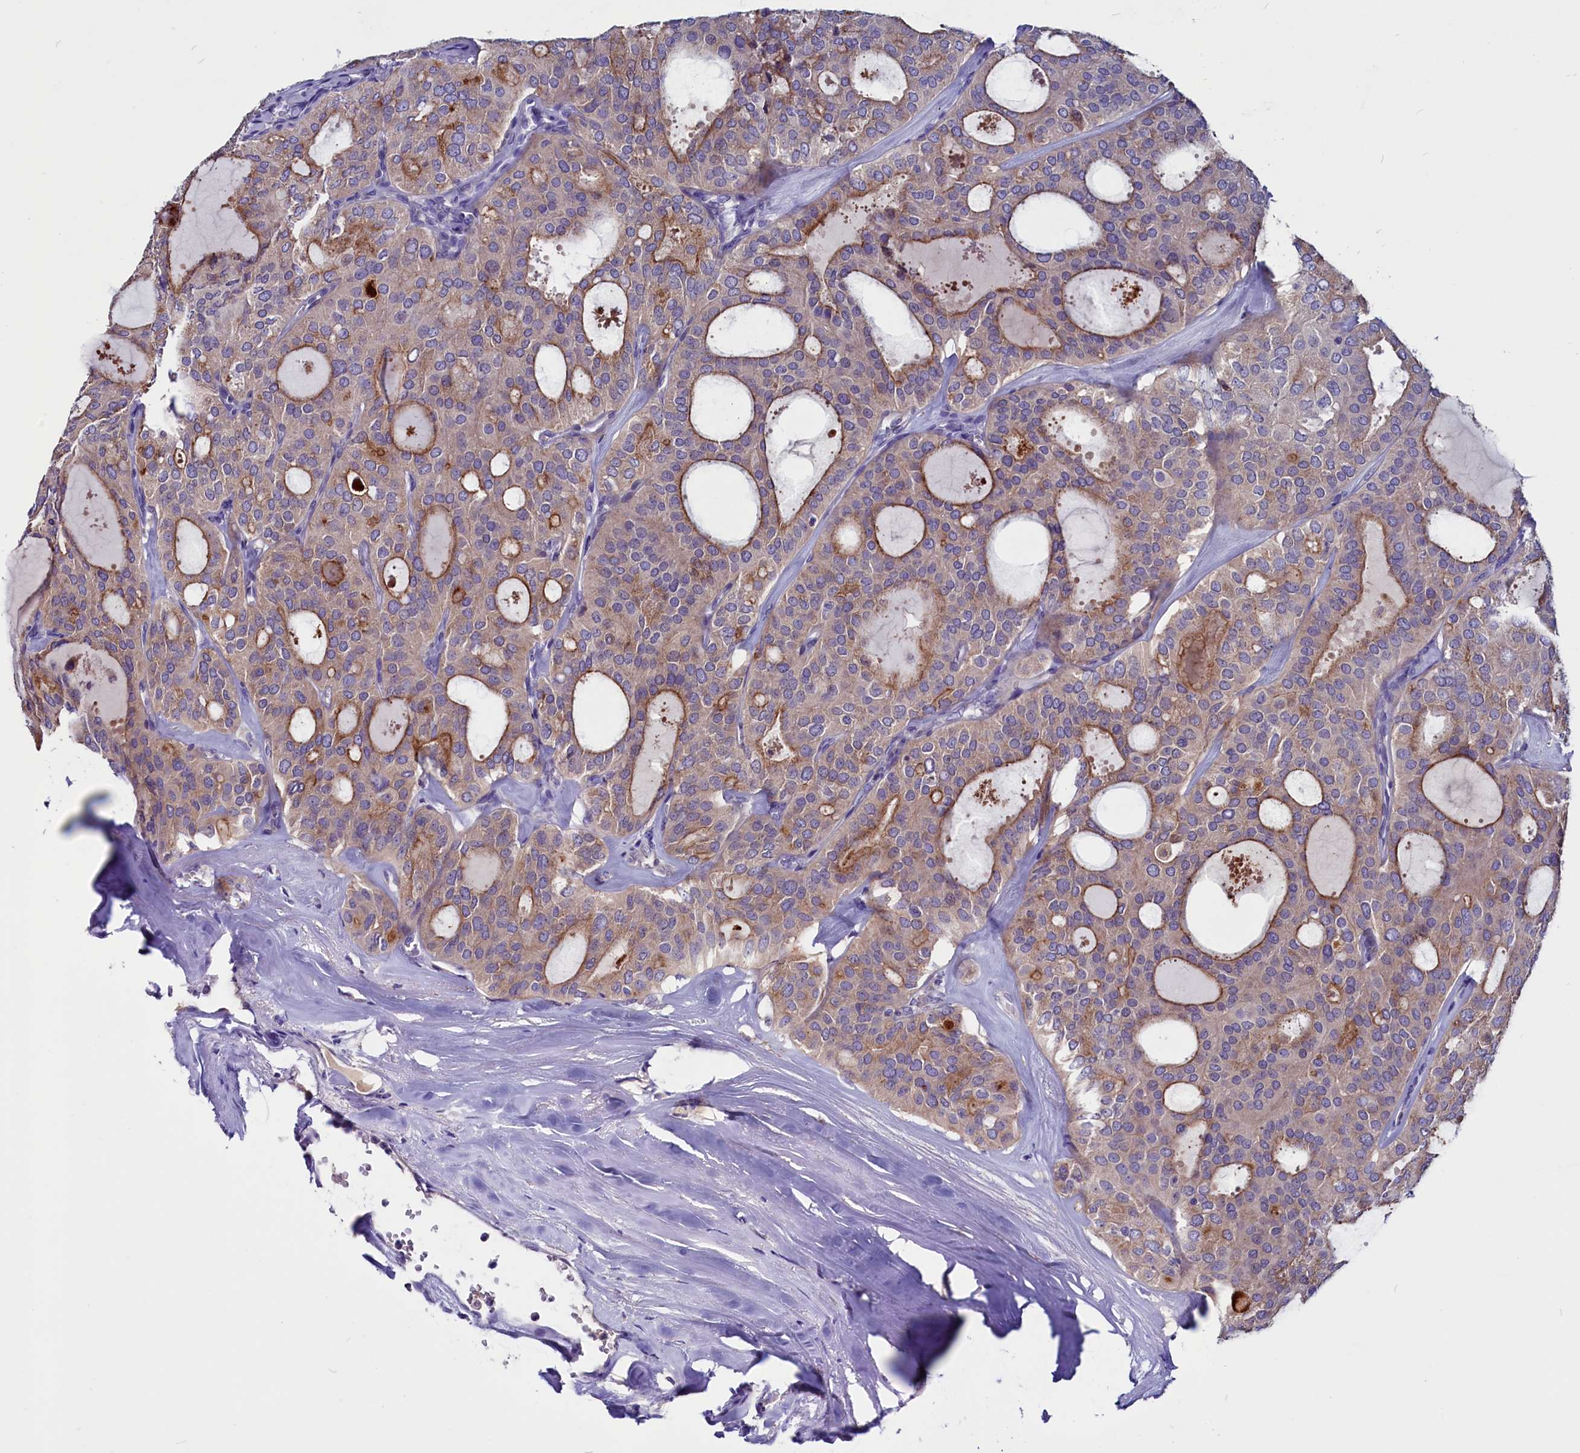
{"staining": {"intensity": "moderate", "quantity": "25%-75%", "location": "cytoplasmic/membranous"}, "tissue": "thyroid cancer", "cell_type": "Tumor cells", "image_type": "cancer", "snomed": [{"axis": "morphology", "description": "Follicular adenoma carcinoma, NOS"}, {"axis": "topography", "description": "Thyroid gland"}], "caption": "Immunohistochemical staining of follicular adenoma carcinoma (thyroid) demonstrates medium levels of moderate cytoplasmic/membranous protein expression in about 25%-75% of tumor cells.", "gene": "CCBE1", "patient": {"sex": "male", "age": 75}}